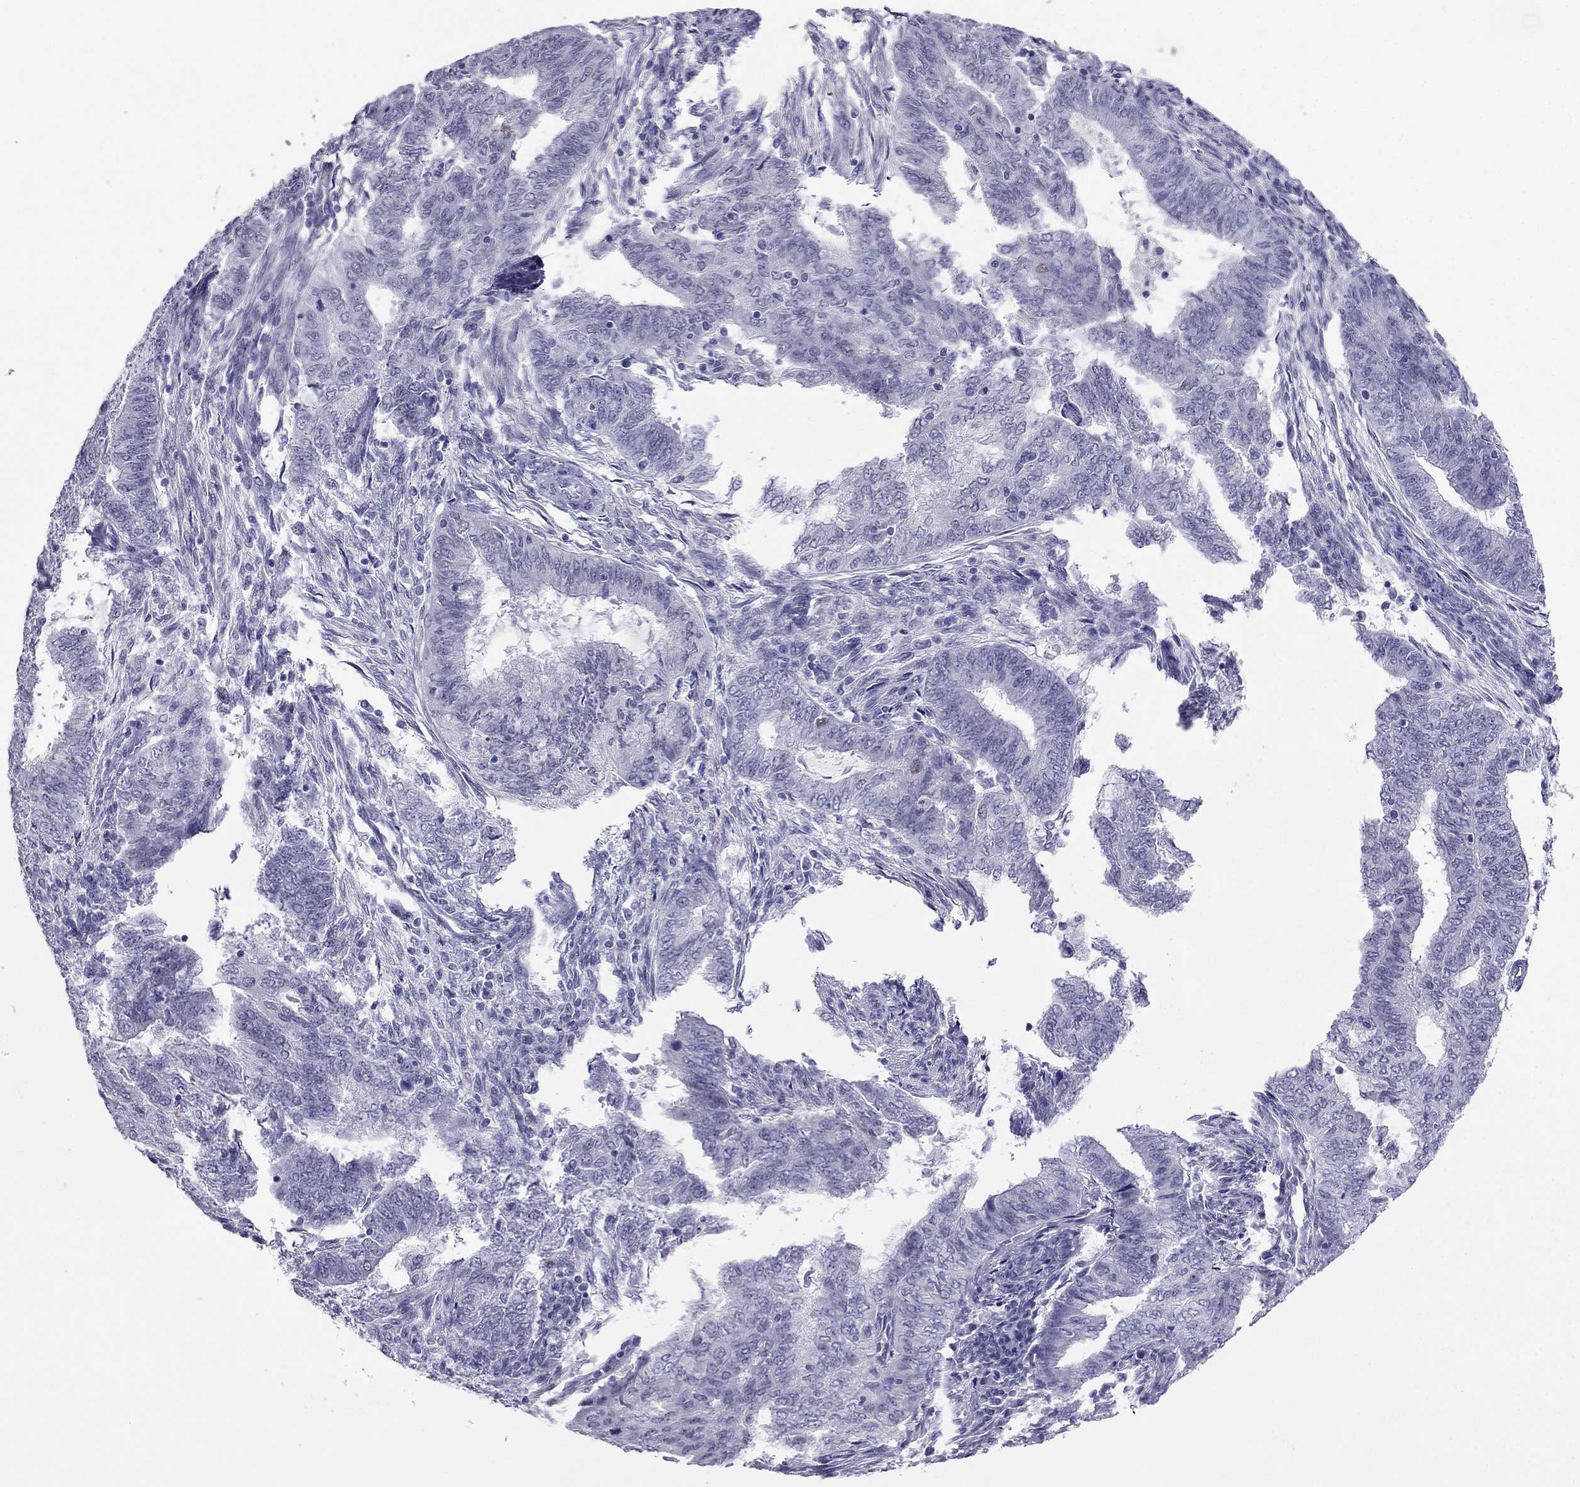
{"staining": {"intensity": "negative", "quantity": "none", "location": "none"}, "tissue": "endometrial cancer", "cell_type": "Tumor cells", "image_type": "cancer", "snomed": [{"axis": "morphology", "description": "Adenocarcinoma, NOS"}, {"axis": "topography", "description": "Endometrium"}], "caption": "IHC of endometrial cancer exhibits no positivity in tumor cells. Brightfield microscopy of IHC stained with DAB (3,3'-diaminobenzidine) (brown) and hematoxylin (blue), captured at high magnification.", "gene": "CROCC2", "patient": {"sex": "female", "age": 62}}